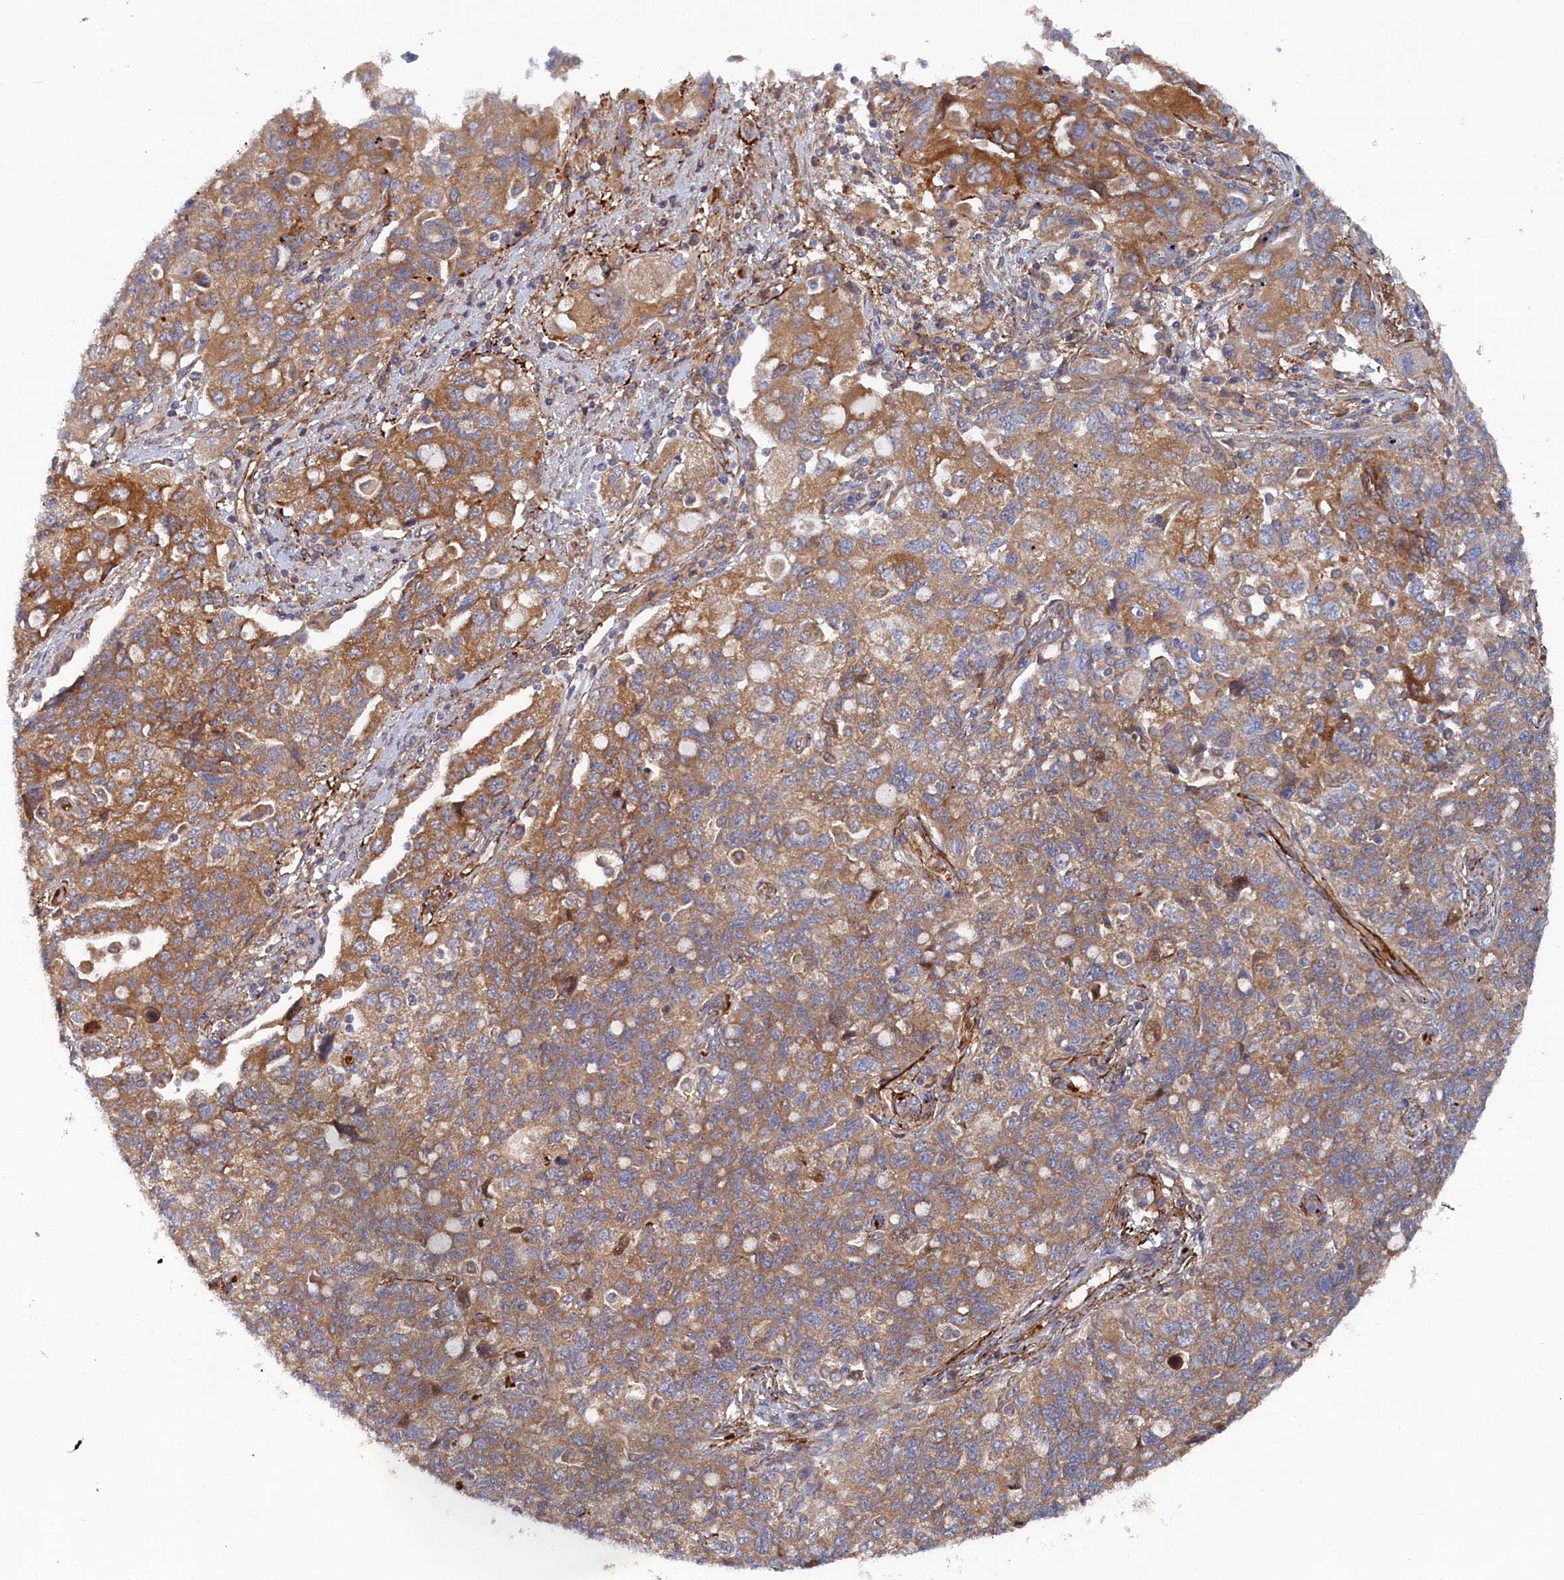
{"staining": {"intensity": "moderate", "quantity": ">75%", "location": "cytoplasmic/membranous"}, "tissue": "ovarian cancer", "cell_type": "Tumor cells", "image_type": "cancer", "snomed": [{"axis": "morphology", "description": "Carcinoma, NOS"}, {"axis": "morphology", "description": "Cystadenocarcinoma, serous, NOS"}, {"axis": "topography", "description": "Ovary"}], "caption": "Human serous cystadenocarcinoma (ovarian) stained with a brown dye demonstrates moderate cytoplasmic/membranous positive expression in about >75% of tumor cells.", "gene": "TMEM196", "patient": {"sex": "female", "age": 69}}